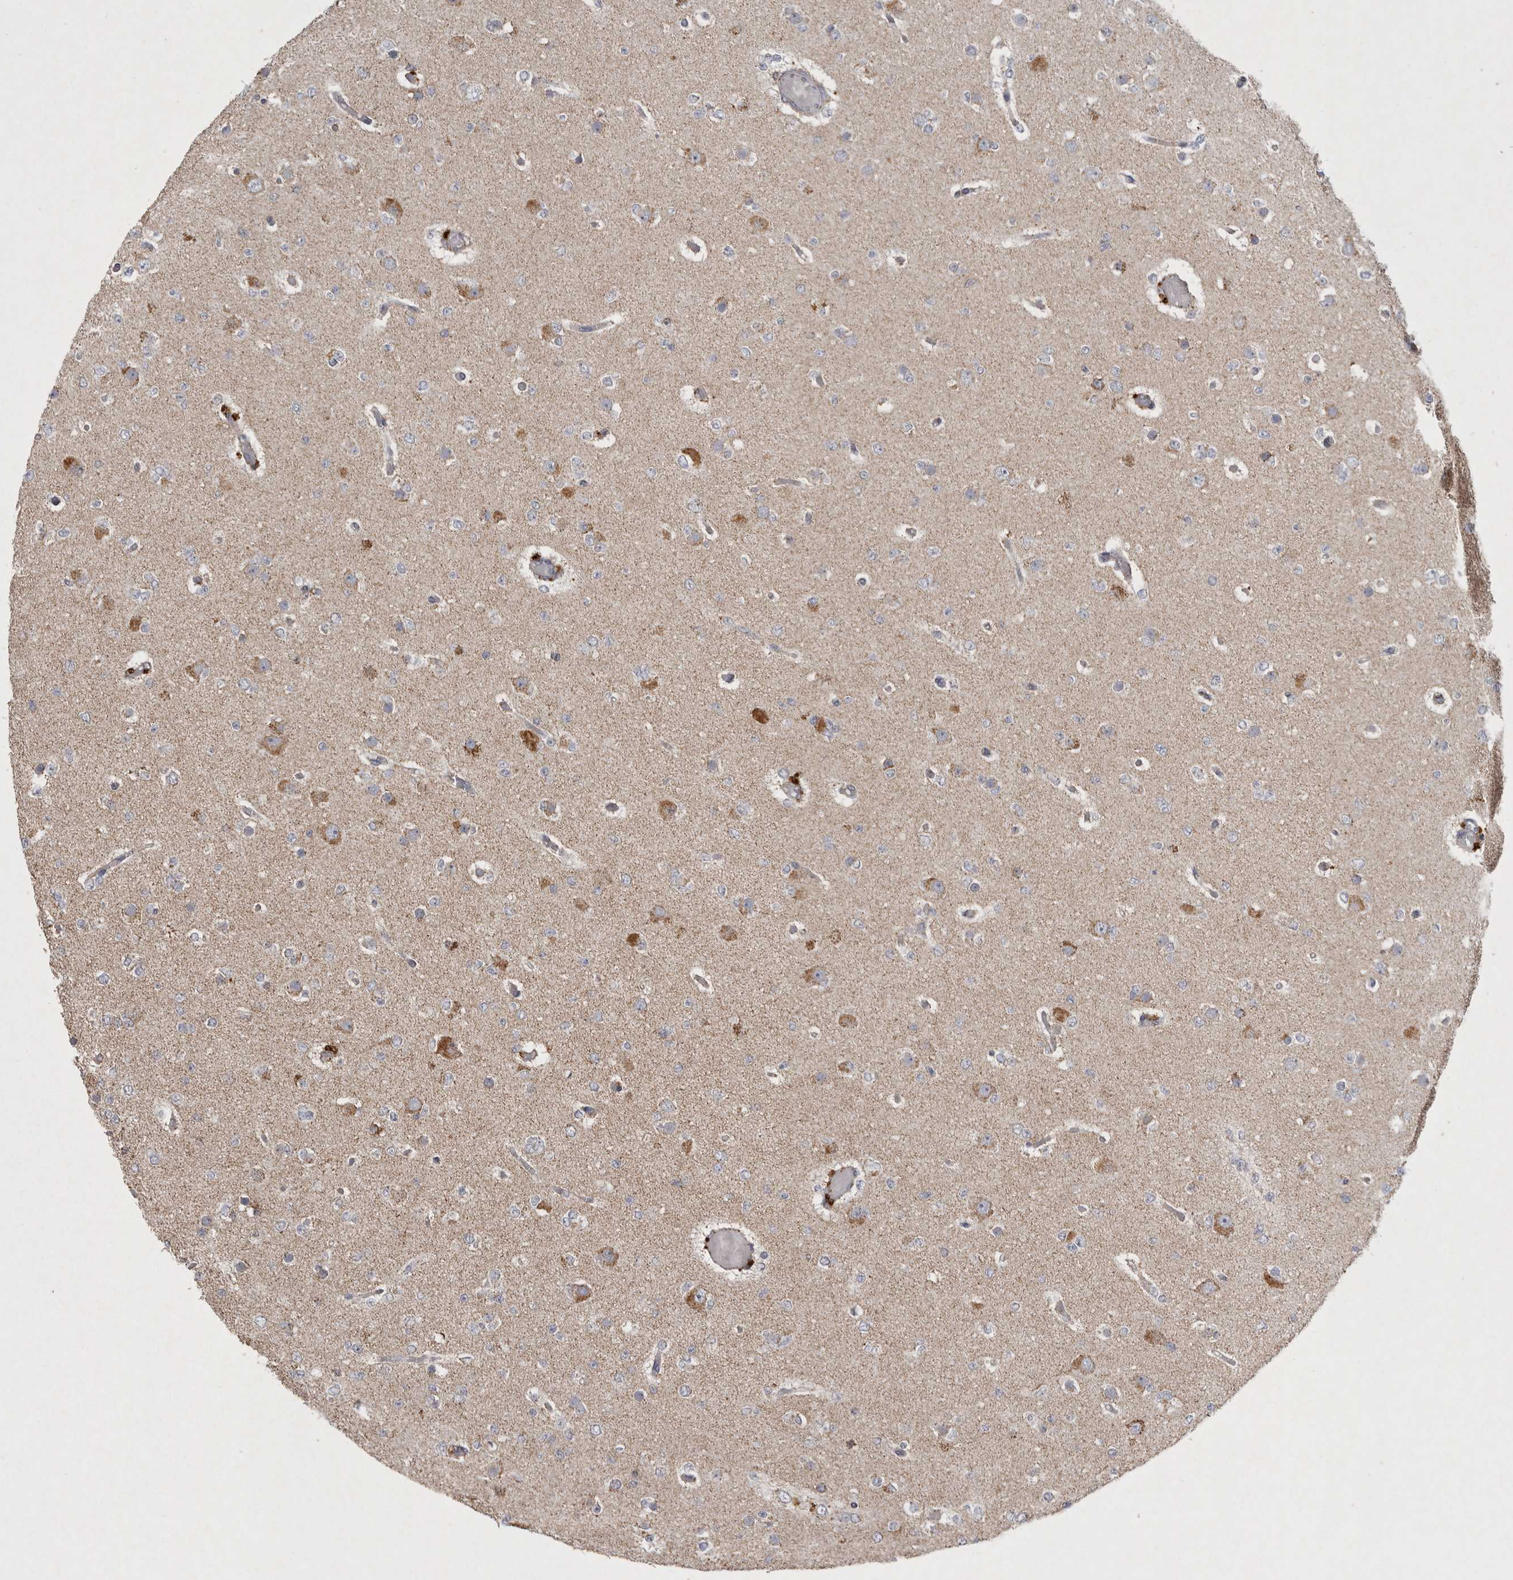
{"staining": {"intensity": "moderate", "quantity": "<25%", "location": "cytoplasmic/membranous"}, "tissue": "glioma", "cell_type": "Tumor cells", "image_type": "cancer", "snomed": [{"axis": "morphology", "description": "Glioma, malignant, Low grade"}, {"axis": "topography", "description": "Brain"}], "caption": "Malignant glioma (low-grade) stained with DAB (3,3'-diaminobenzidine) immunohistochemistry displays low levels of moderate cytoplasmic/membranous staining in approximately <25% of tumor cells.", "gene": "DKK3", "patient": {"sex": "female", "age": 22}}